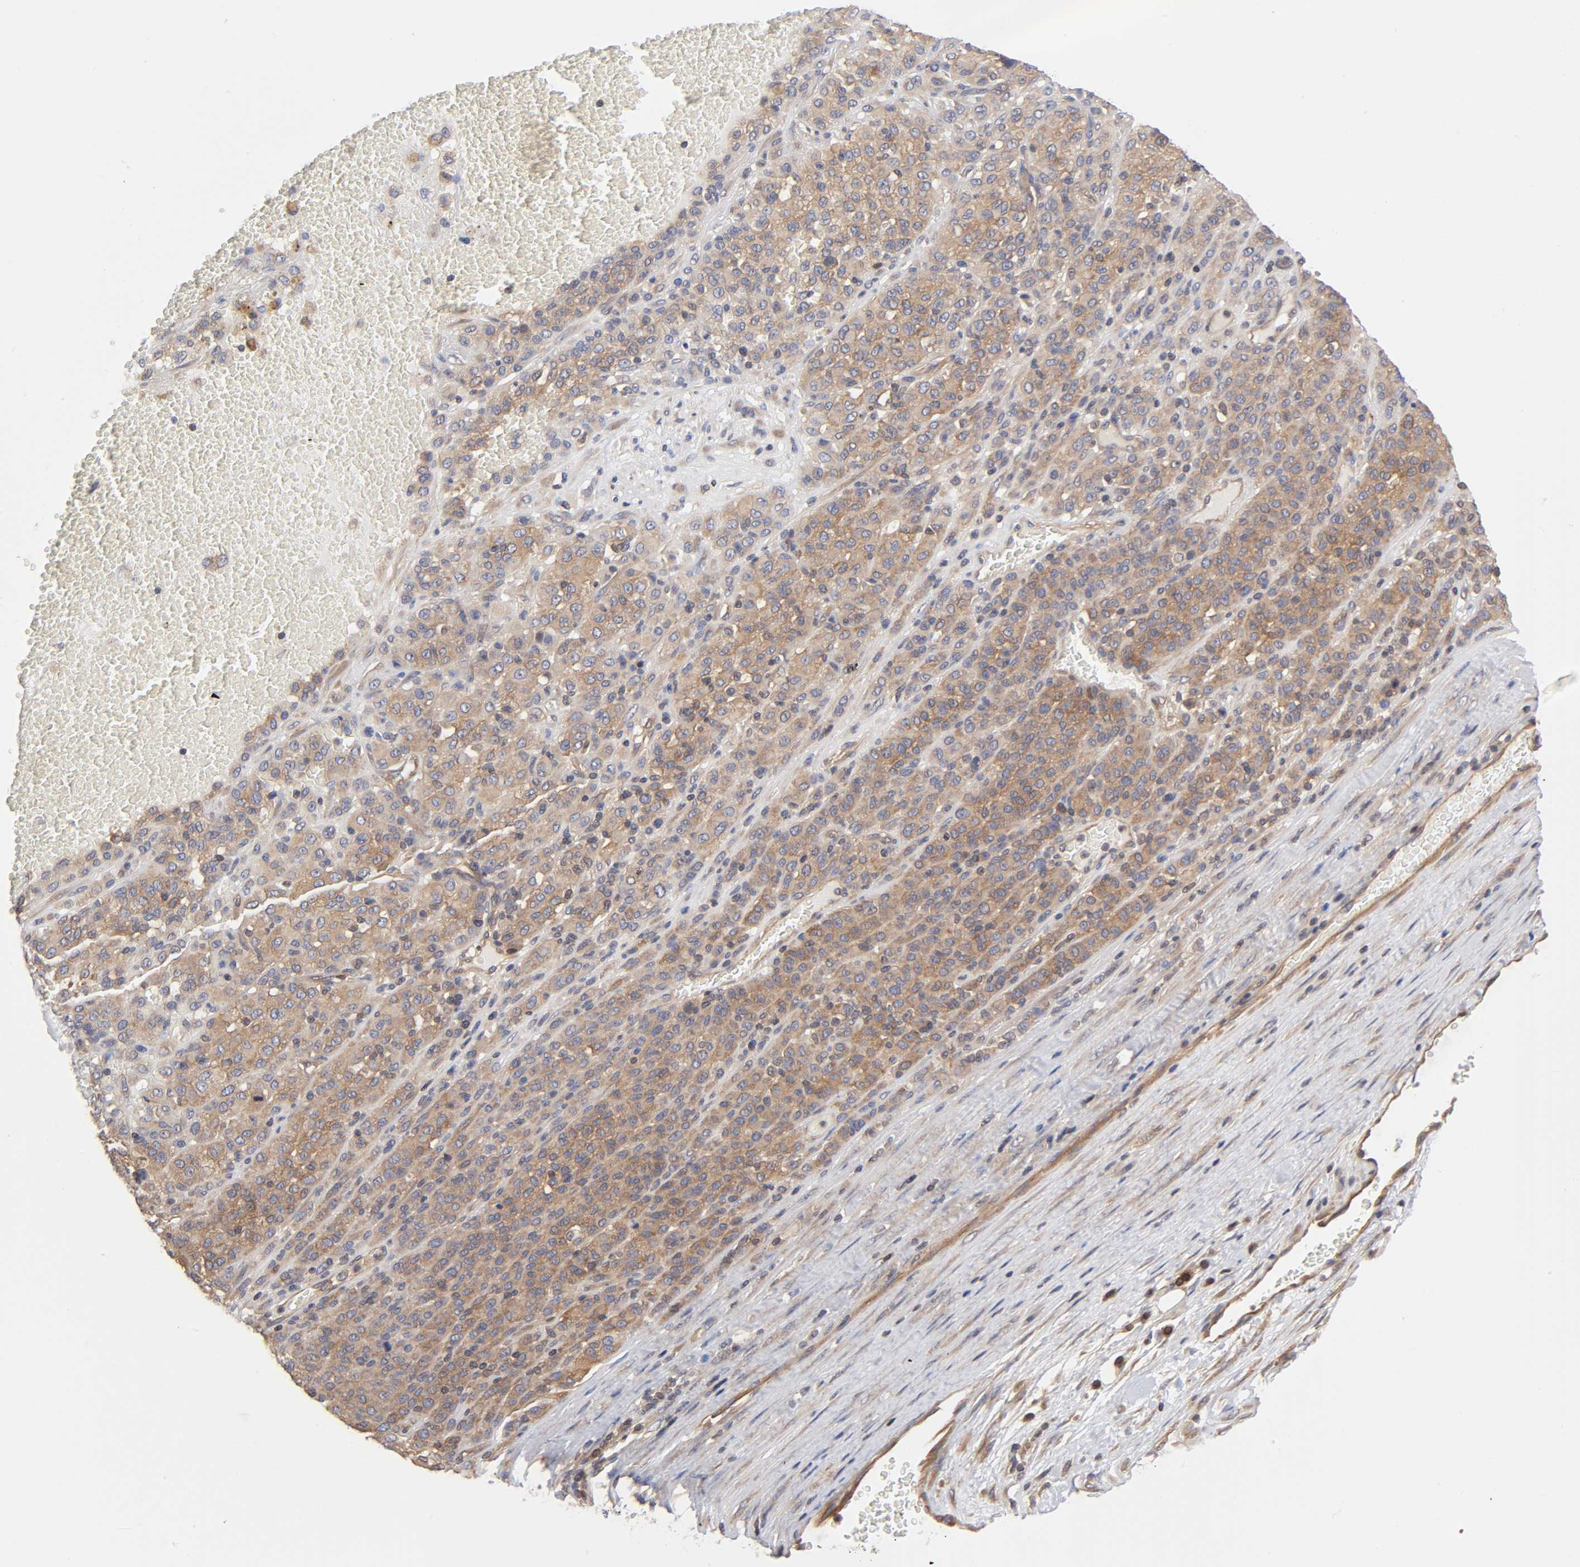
{"staining": {"intensity": "moderate", "quantity": ">75%", "location": "cytoplasmic/membranous"}, "tissue": "melanoma", "cell_type": "Tumor cells", "image_type": "cancer", "snomed": [{"axis": "morphology", "description": "Malignant melanoma, Metastatic site"}, {"axis": "topography", "description": "Pancreas"}], "caption": "An immunohistochemistry (IHC) image of neoplastic tissue is shown. Protein staining in brown shows moderate cytoplasmic/membranous positivity in malignant melanoma (metastatic site) within tumor cells.", "gene": "STRN3", "patient": {"sex": "female", "age": 30}}